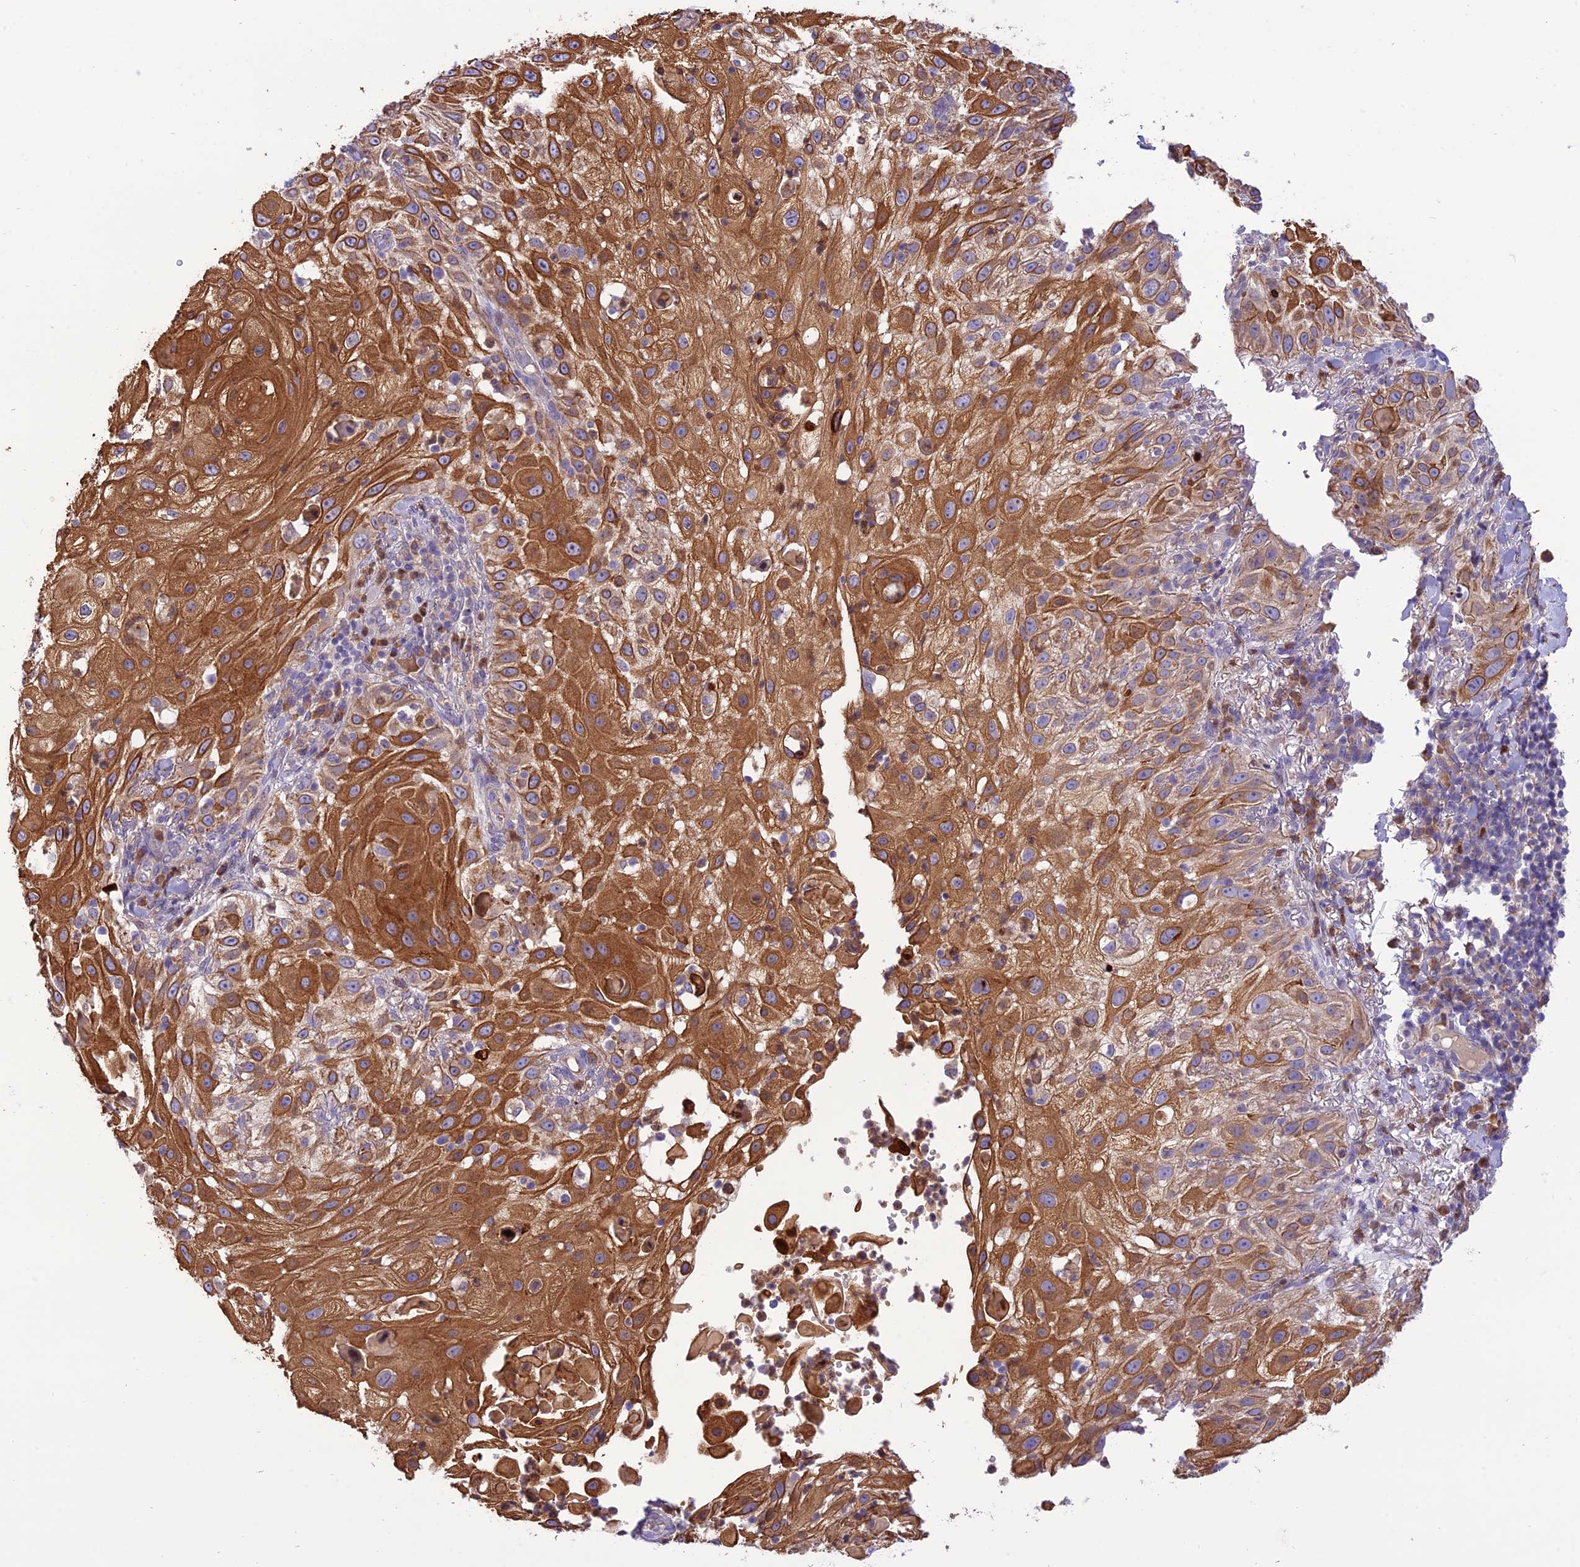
{"staining": {"intensity": "strong", "quantity": ">75%", "location": "cytoplasmic/membranous"}, "tissue": "skin cancer", "cell_type": "Tumor cells", "image_type": "cancer", "snomed": [{"axis": "morphology", "description": "Squamous cell carcinoma, NOS"}, {"axis": "topography", "description": "Skin"}], "caption": "Immunohistochemical staining of skin squamous cell carcinoma shows high levels of strong cytoplasmic/membranous protein positivity in about >75% of tumor cells. (DAB (3,3'-diaminobenzidine) IHC with brightfield microscopy, high magnification).", "gene": "JMY", "patient": {"sex": "female", "age": 44}}